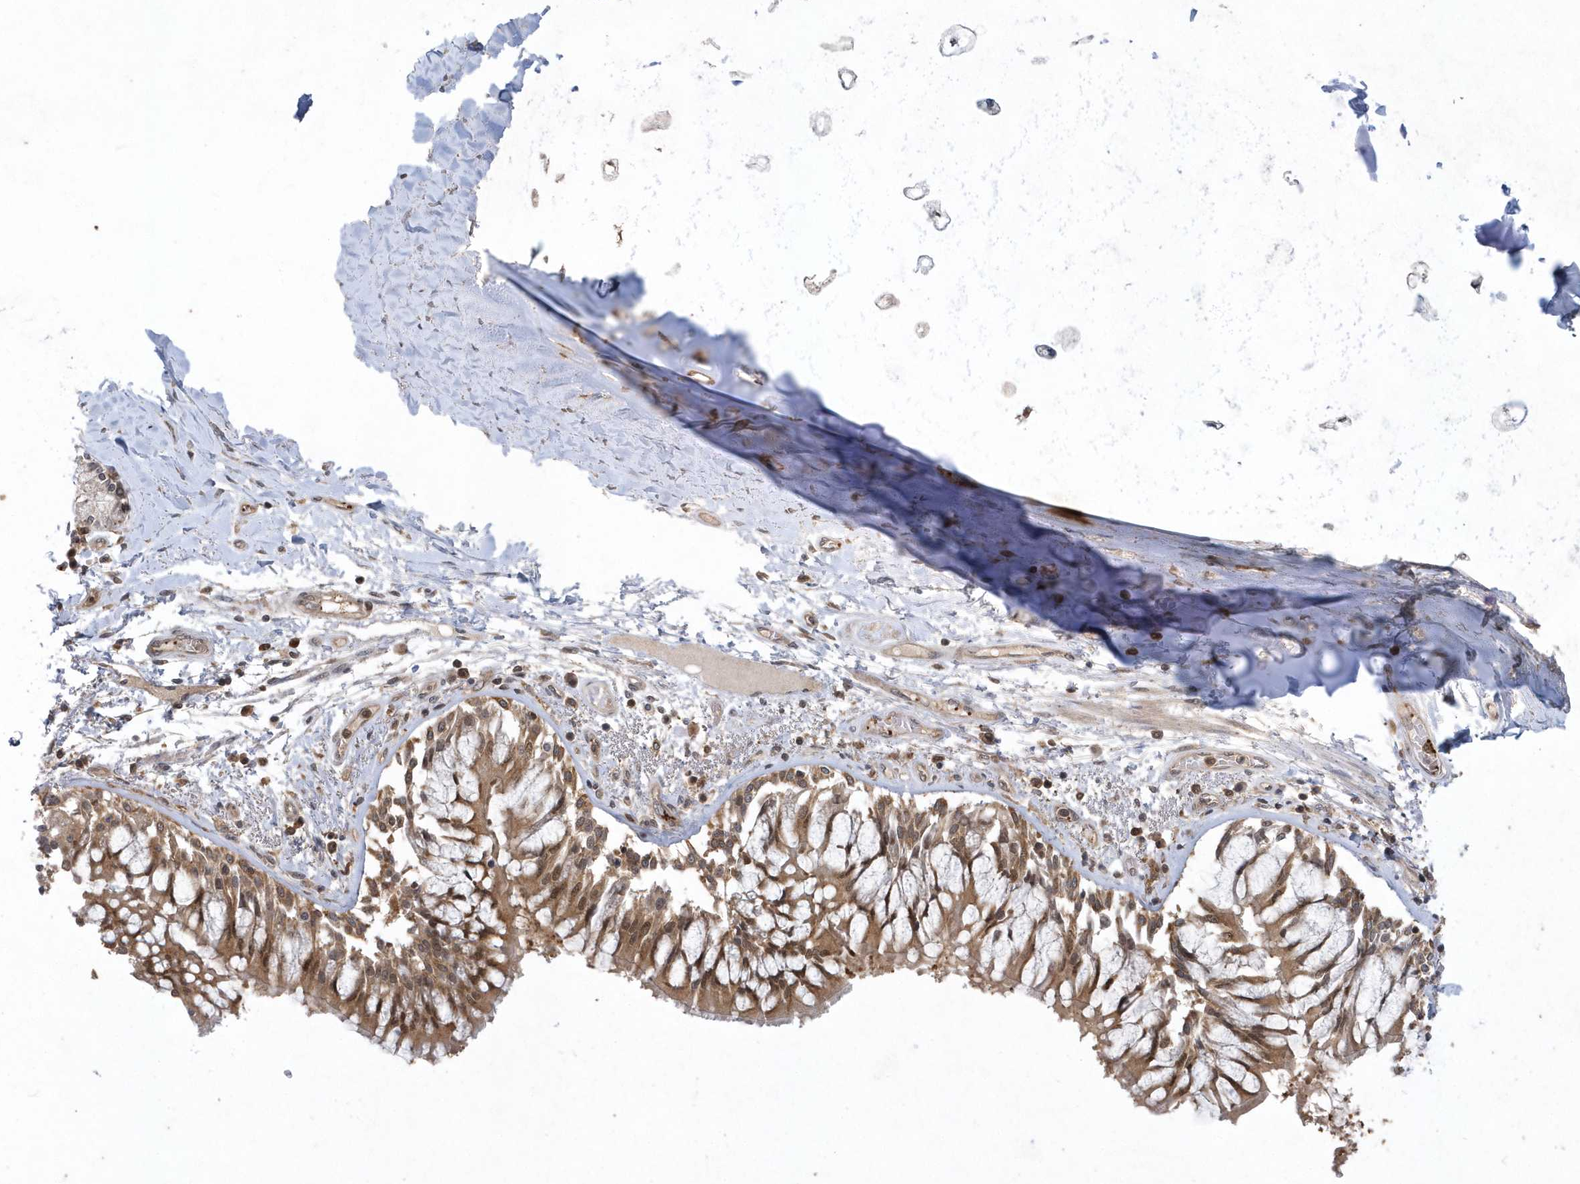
{"staining": {"intensity": "negative", "quantity": "none", "location": "none"}, "tissue": "adipose tissue", "cell_type": "Adipocytes", "image_type": "normal", "snomed": [{"axis": "morphology", "description": "Normal tissue, NOS"}, {"axis": "topography", "description": "Cartilage tissue"}, {"axis": "topography", "description": "Bronchus"}, {"axis": "topography", "description": "Lung"}, {"axis": "topography", "description": "Peripheral nerve tissue"}], "caption": "An image of adipose tissue stained for a protein displays no brown staining in adipocytes. The staining is performed using DAB brown chromogen with nuclei counter-stained in using hematoxylin.", "gene": "ACYP1", "patient": {"sex": "female", "age": 49}}